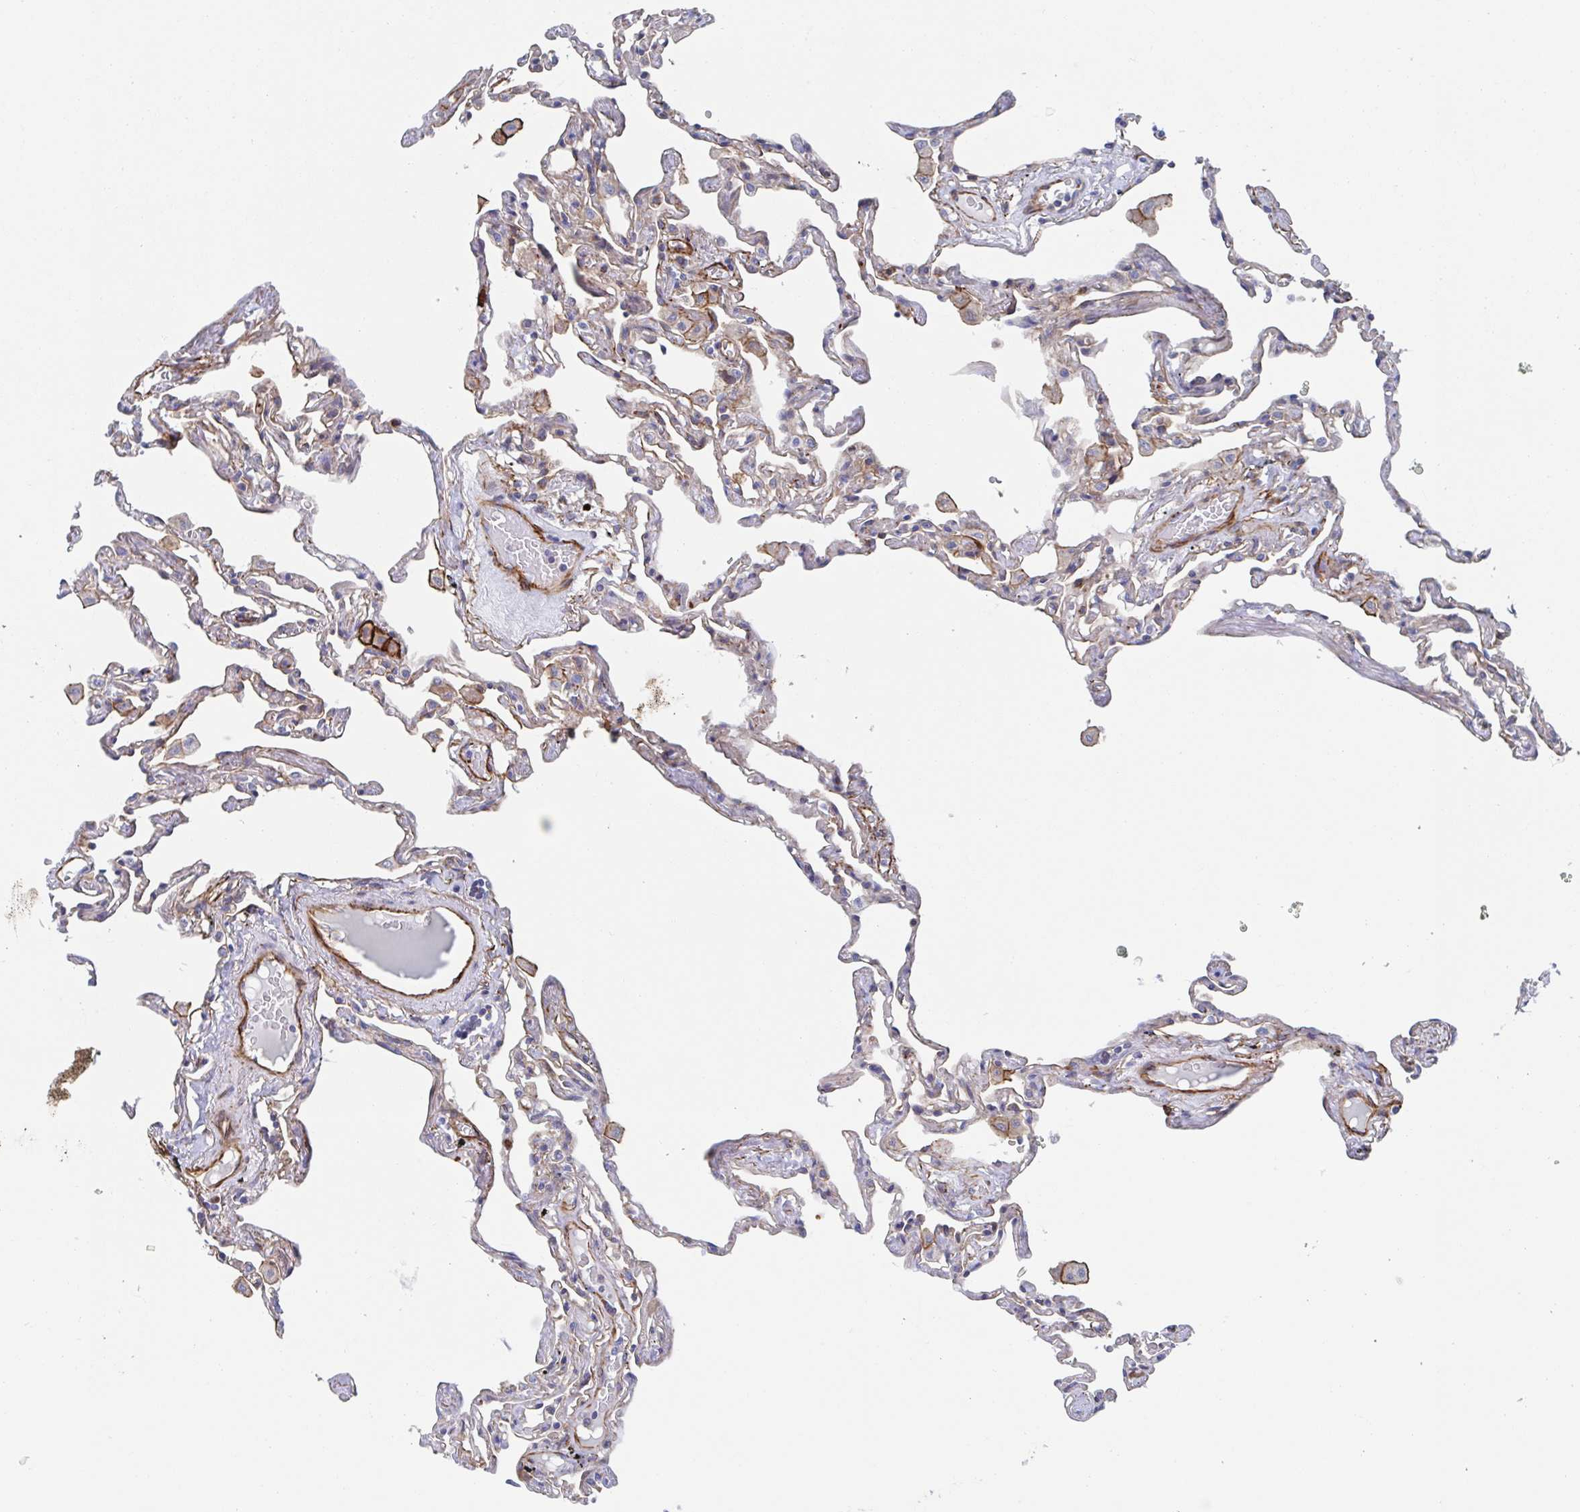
{"staining": {"intensity": "moderate", "quantity": "<25%", "location": "cytoplasmic/membranous"}, "tissue": "lung", "cell_type": "Alveolar cells", "image_type": "normal", "snomed": [{"axis": "morphology", "description": "Normal tissue, NOS"}, {"axis": "topography", "description": "Lung"}], "caption": "Protein analysis of unremarkable lung shows moderate cytoplasmic/membranous positivity in about <25% of alveolar cells. The protein is shown in brown color, while the nuclei are stained blue.", "gene": "KLC3", "patient": {"sex": "female", "age": 67}}